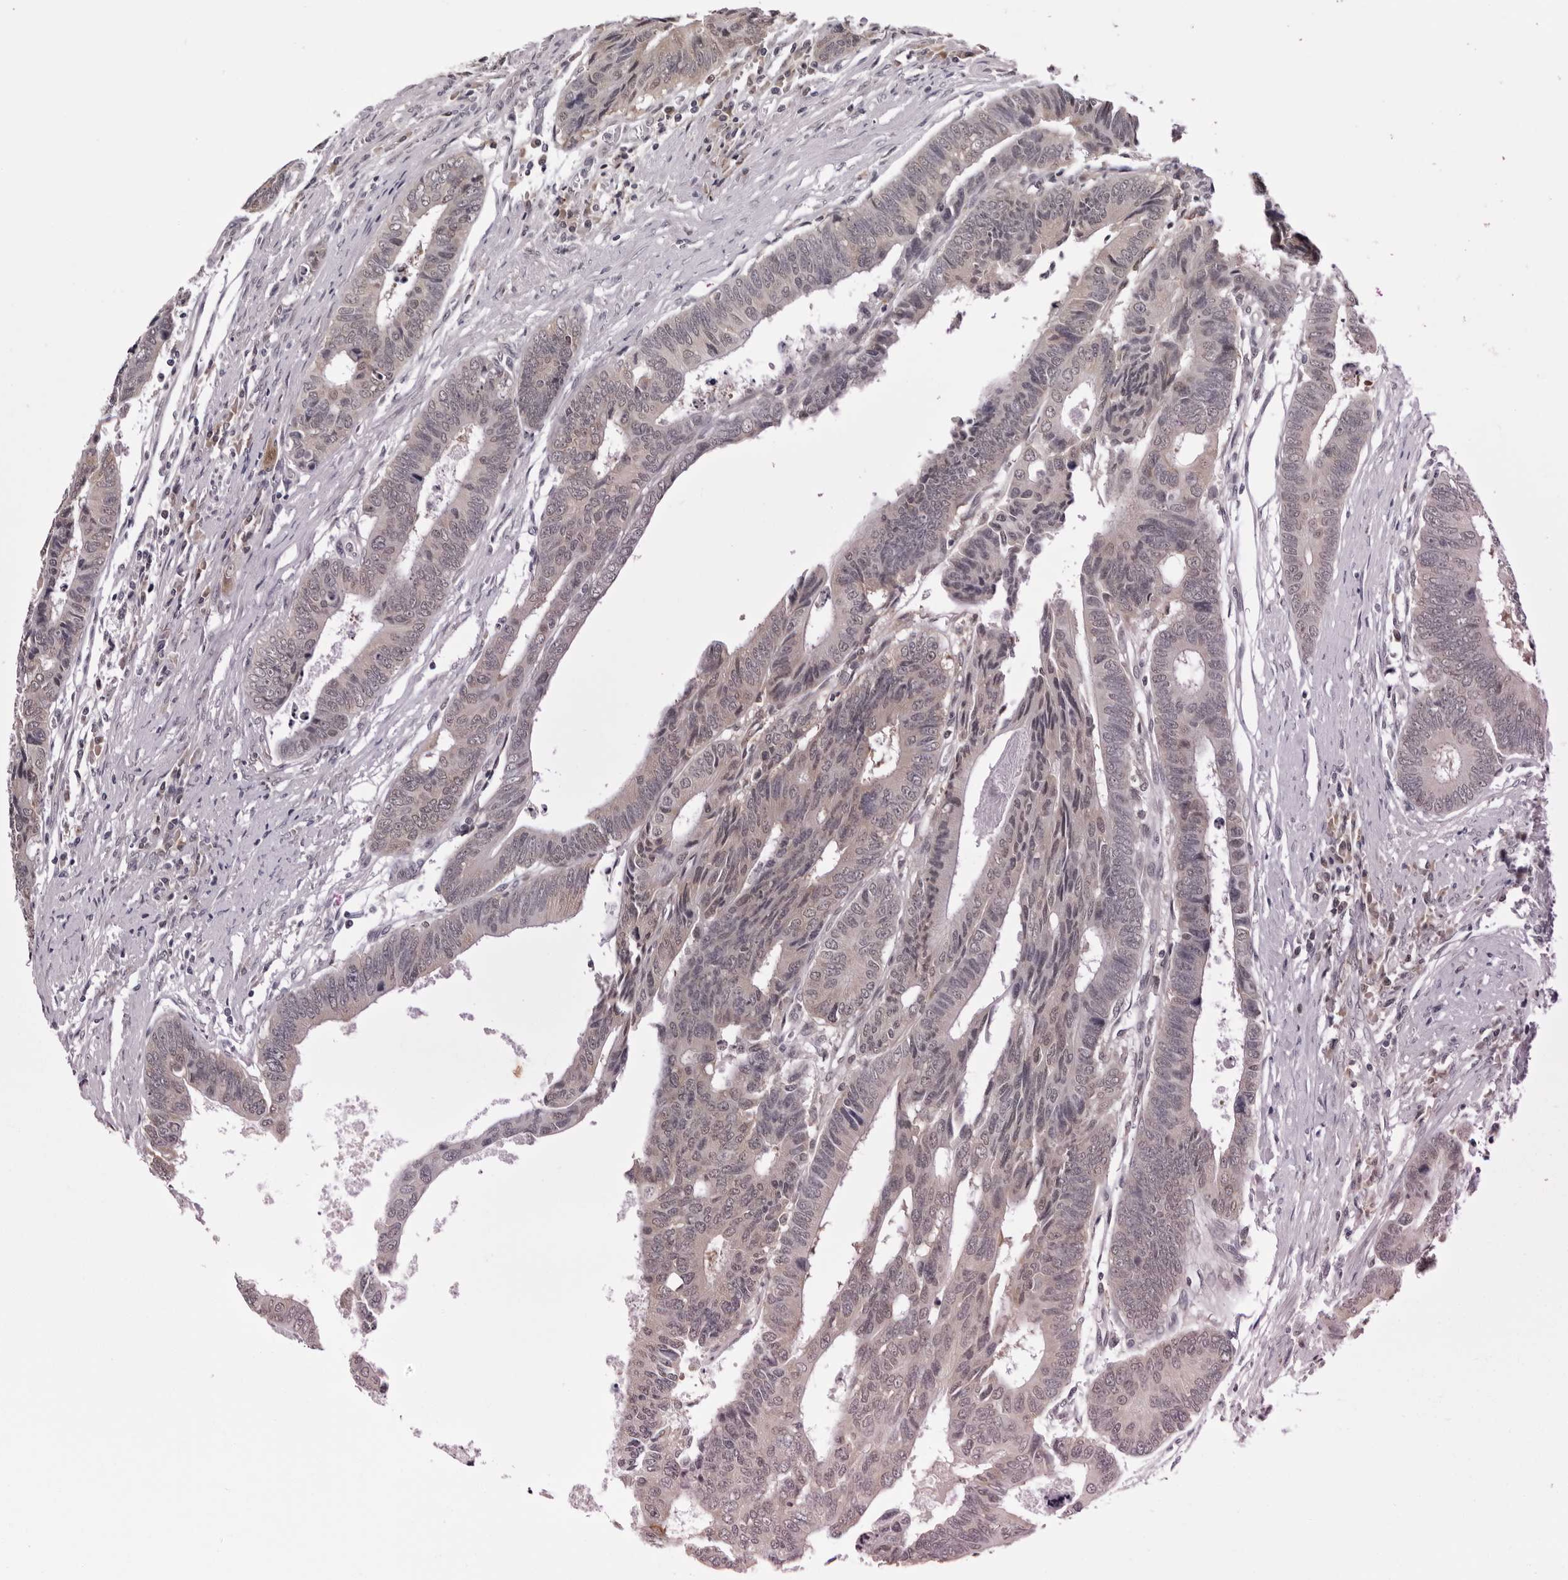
{"staining": {"intensity": "negative", "quantity": "none", "location": "none"}, "tissue": "colorectal cancer", "cell_type": "Tumor cells", "image_type": "cancer", "snomed": [{"axis": "morphology", "description": "Adenocarcinoma, NOS"}, {"axis": "topography", "description": "Rectum"}], "caption": "Human colorectal cancer (adenocarcinoma) stained for a protein using IHC shows no positivity in tumor cells.", "gene": "PRUNE1", "patient": {"sex": "male", "age": 84}}